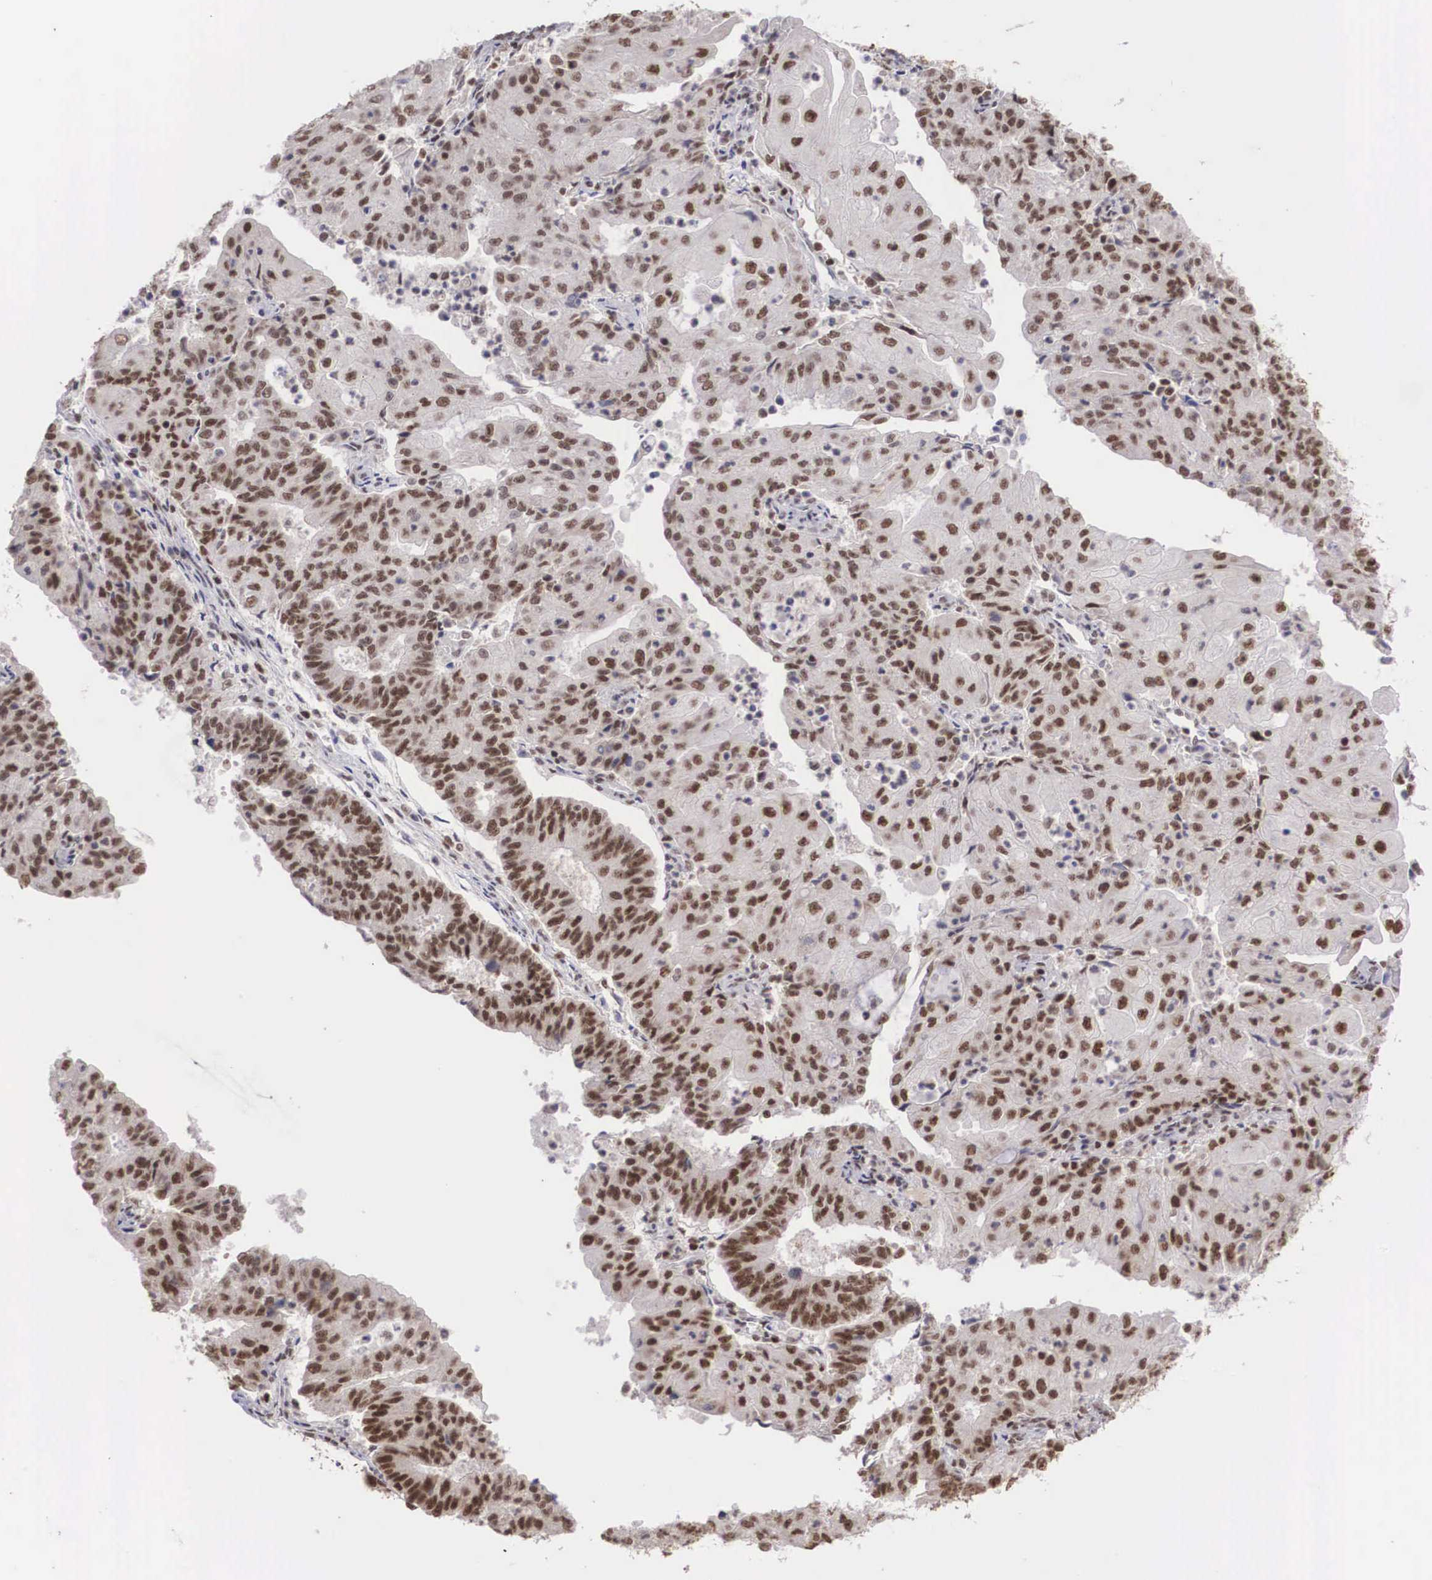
{"staining": {"intensity": "moderate", "quantity": "25%-75%", "location": "nuclear"}, "tissue": "endometrial cancer", "cell_type": "Tumor cells", "image_type": "cancer", "snomed": [{"axis": "morphology", "description": "Adenocarcinoma, NOS"}, {"axis": "topography", "description": "Endometrium"}], "caption": "Human endometrial adenocarcinoma stained with a brown dye exhibits moderate nuclear positive positivity in about 25%-75% of tumor cells.", "gene": "HTATSF1", "patient": {"sex": "female", "age": 56}}